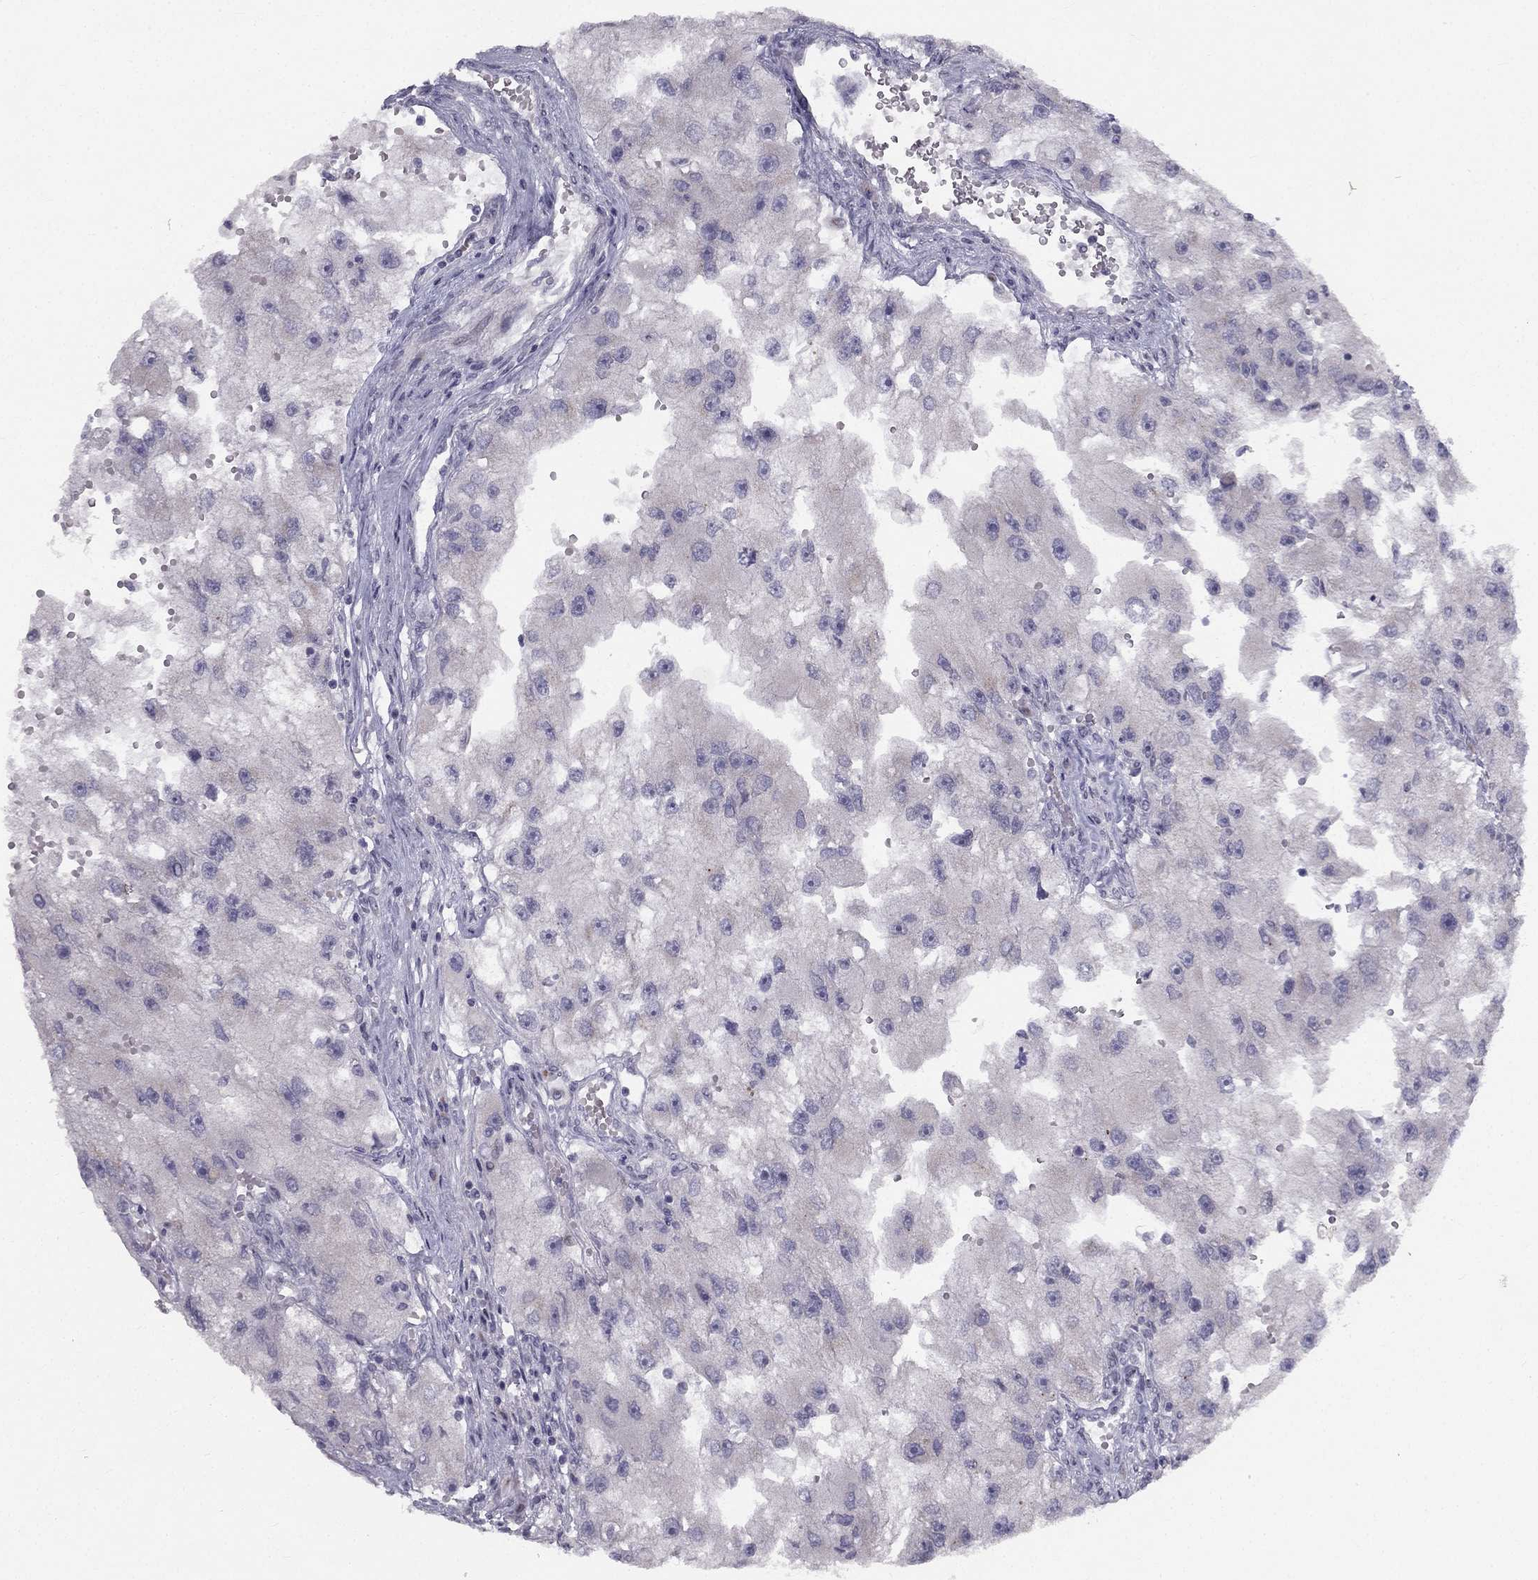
{"staining": {"intensity": "negative", "quantity": "none", "location": "none"}, "tissue": "renal cancer", "cell_type": "Tumor cells", "image_type": "cancer", "snomed": [{"axis": "morphology", "description": "Adenocarcinoma, NOS"}, {"axis": "topography", "description": "Kidney"}], "caption": "Image shows no protein positivity in tumor cells of adenocarcinoma (renal) tissue.", "gene": "TRPS1", "patient": {"sex": "male", "age": 63}}